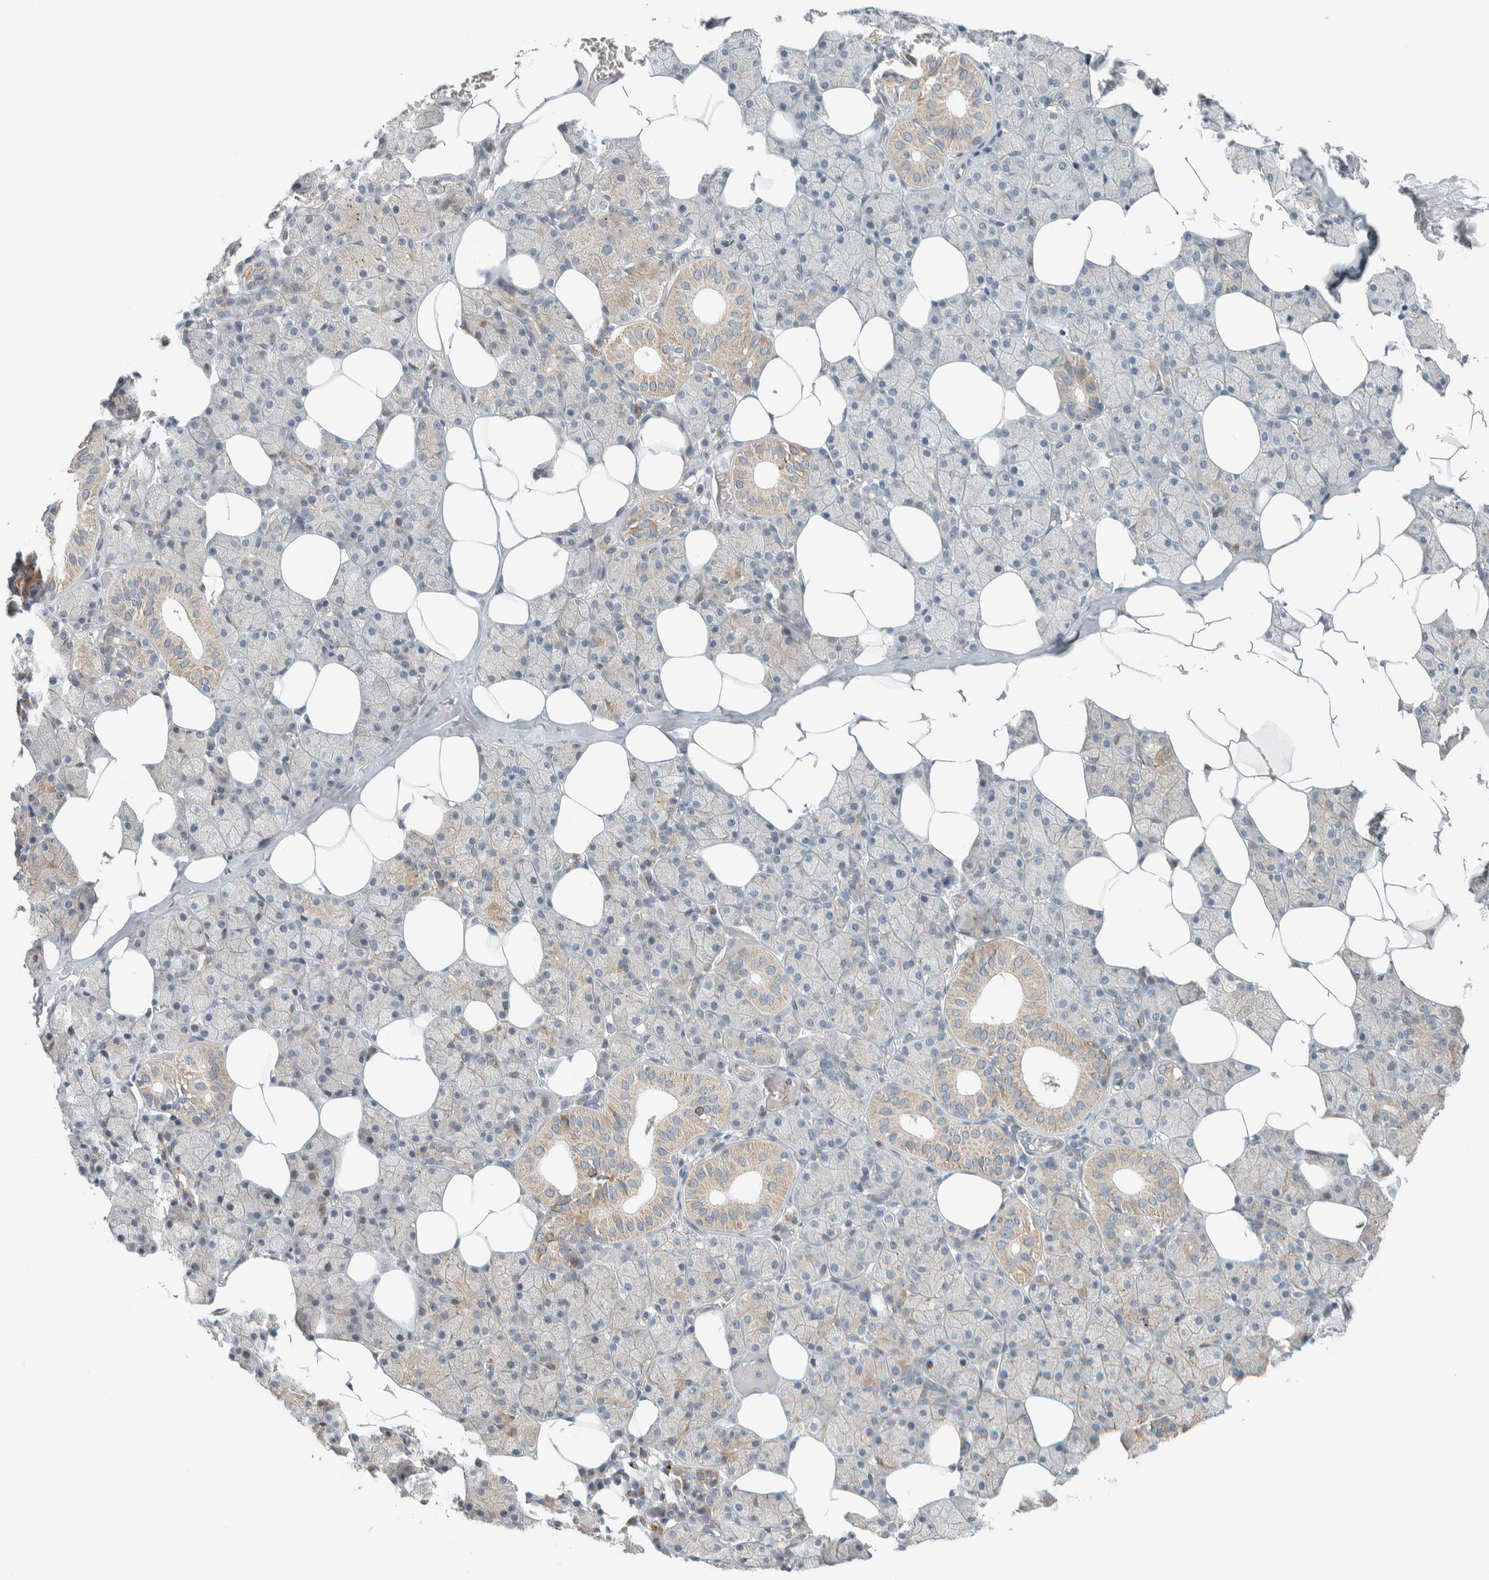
{"staining": {"intensity": "moderate", "quantity": "<25%", "location": "cytoplasmic/membranous"}, "tissue": "salivary gland", "cell_type": "Glandular cells", "image_type": "normal", "snomed": [{"axis": "morphology", "description": "Normal tissue, NOS"}, {"axis": "topography", "description": "Salivary gland"}], "caption": "The histopathology image shows immunohistochemical staining of unremarkable salivary gland. There is moderate cytoplasmic/membranous positivity is appreciated in approximately <25% of glandular cells. (IHC, brightfield microscopy, high magnification).", "gene": "SLFN12L", "patient": {"sex": "female", "age": 33}}